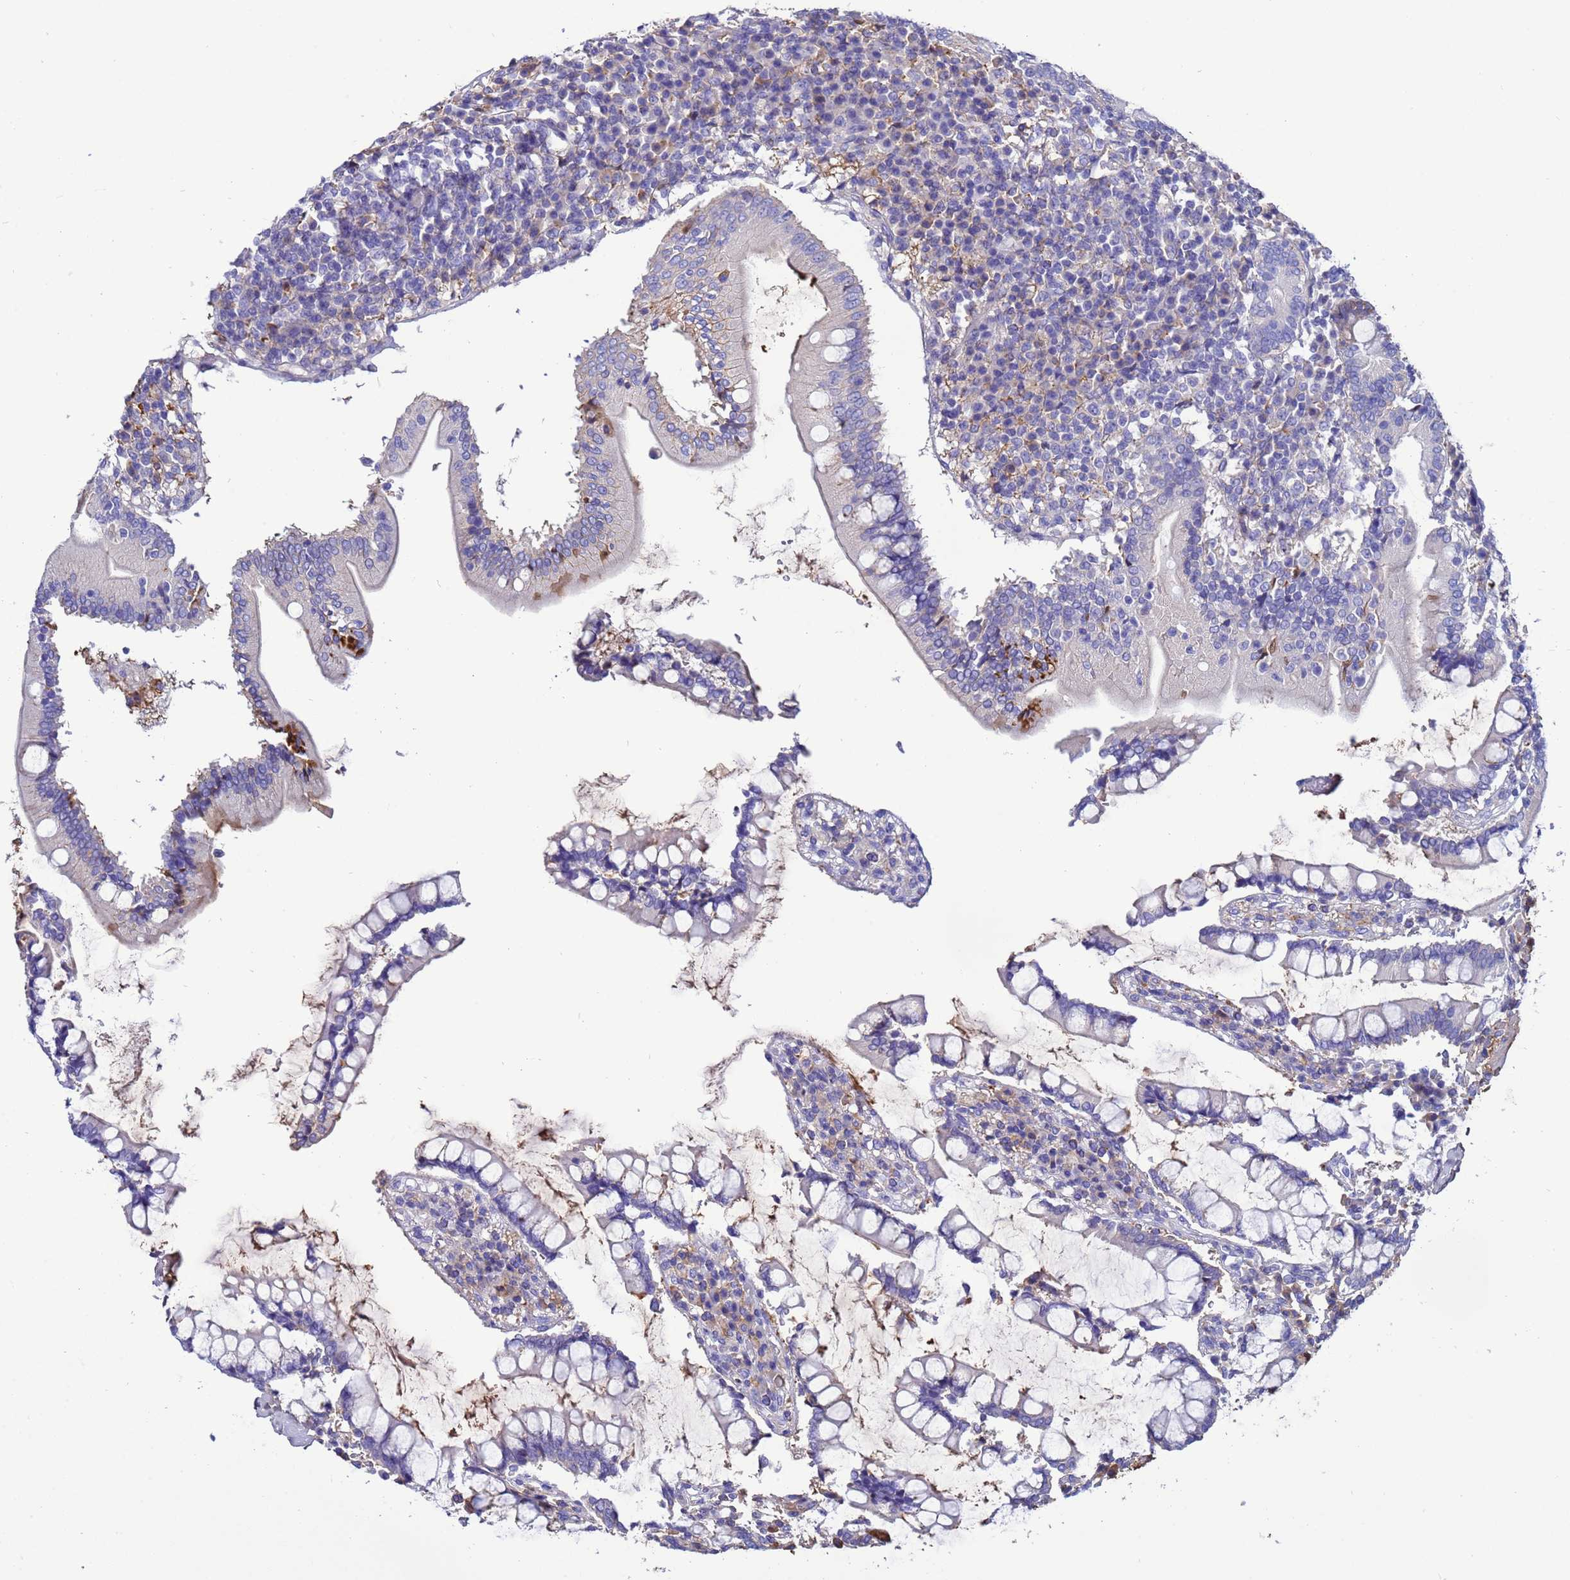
{"staining": {"intensity": "moderate", "quantity": ">75%", "location": "cytoplasmic/membranous"}, "tissue": "colon", "cell_type": "Endothelial cells", "image_type": "normal", "snomed": [{"axis": "morphology", "description": "Normal tissue, NOS"}, {"axis": "topography", "description": "Colon"}], "caption": "Immunohistochemical staining of normal colon demonstrates medium levels of moderate cytoplasmic/membranous expression in about >75% of endothelial cells.", "gene": "H1", "patient": {"sex": "female", "age": 79}}